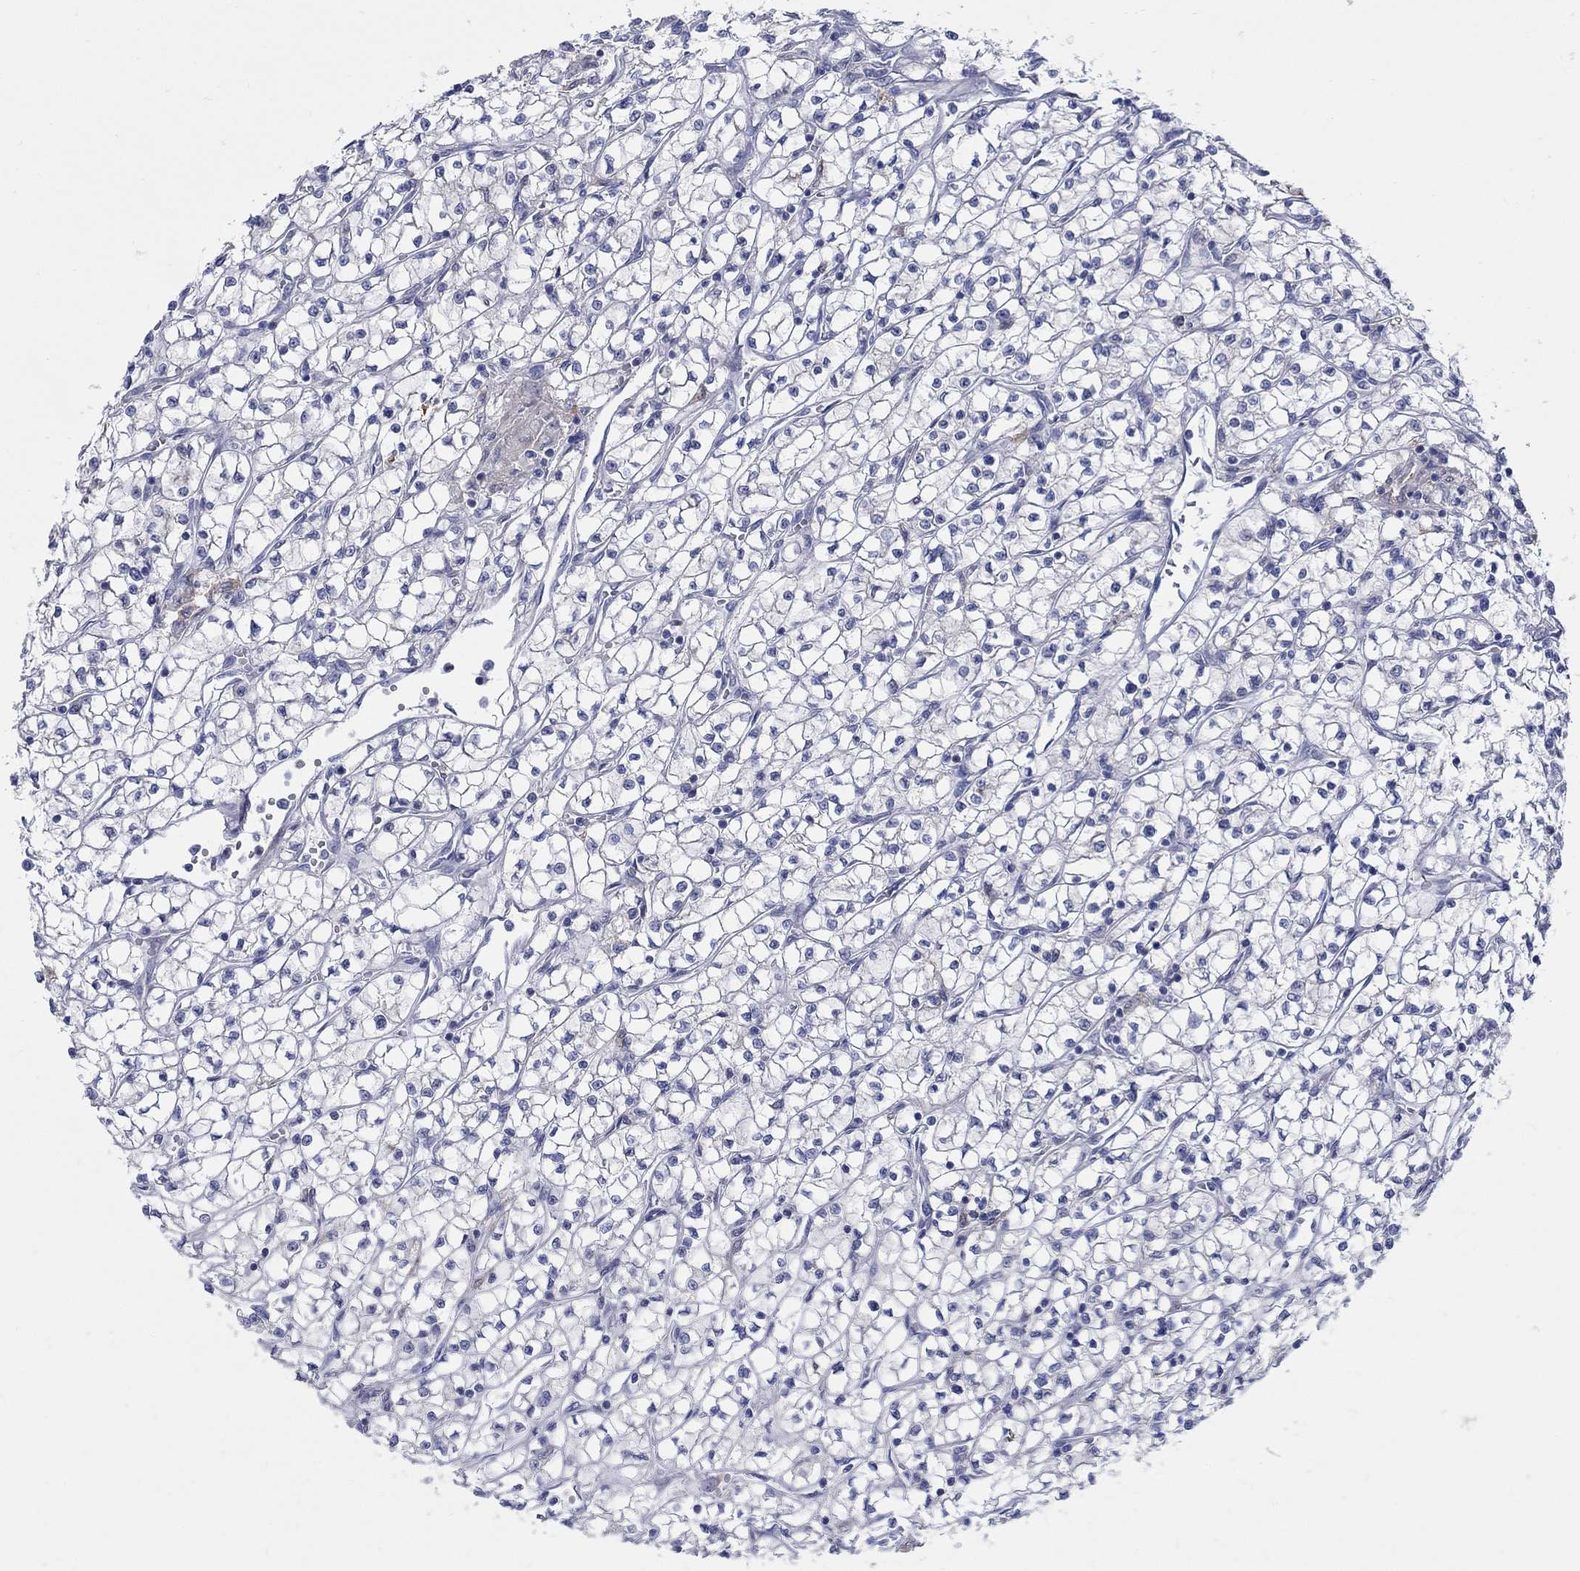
{"staining": {"intensity": "negative", "quantity": "none", "location": "none"}, "tissue": "renal cancer", "cell_type": "Tumor cells", "image_type": "cancer", "snomed": [{"axis": "morphology", "description": "Adenocarcinoma, NOS"}, {"axis": "topography", "description": "Kidney"}], "caption": "High magnification brightfield microscopy of renal cancer (adenocarcinoma) stained with DAB (brown) and counterstained with hematoxylin (blue): tumor cells show no significant staining.", "gene": "REEP2", "patient": {"sex": "female", "age": 64}}